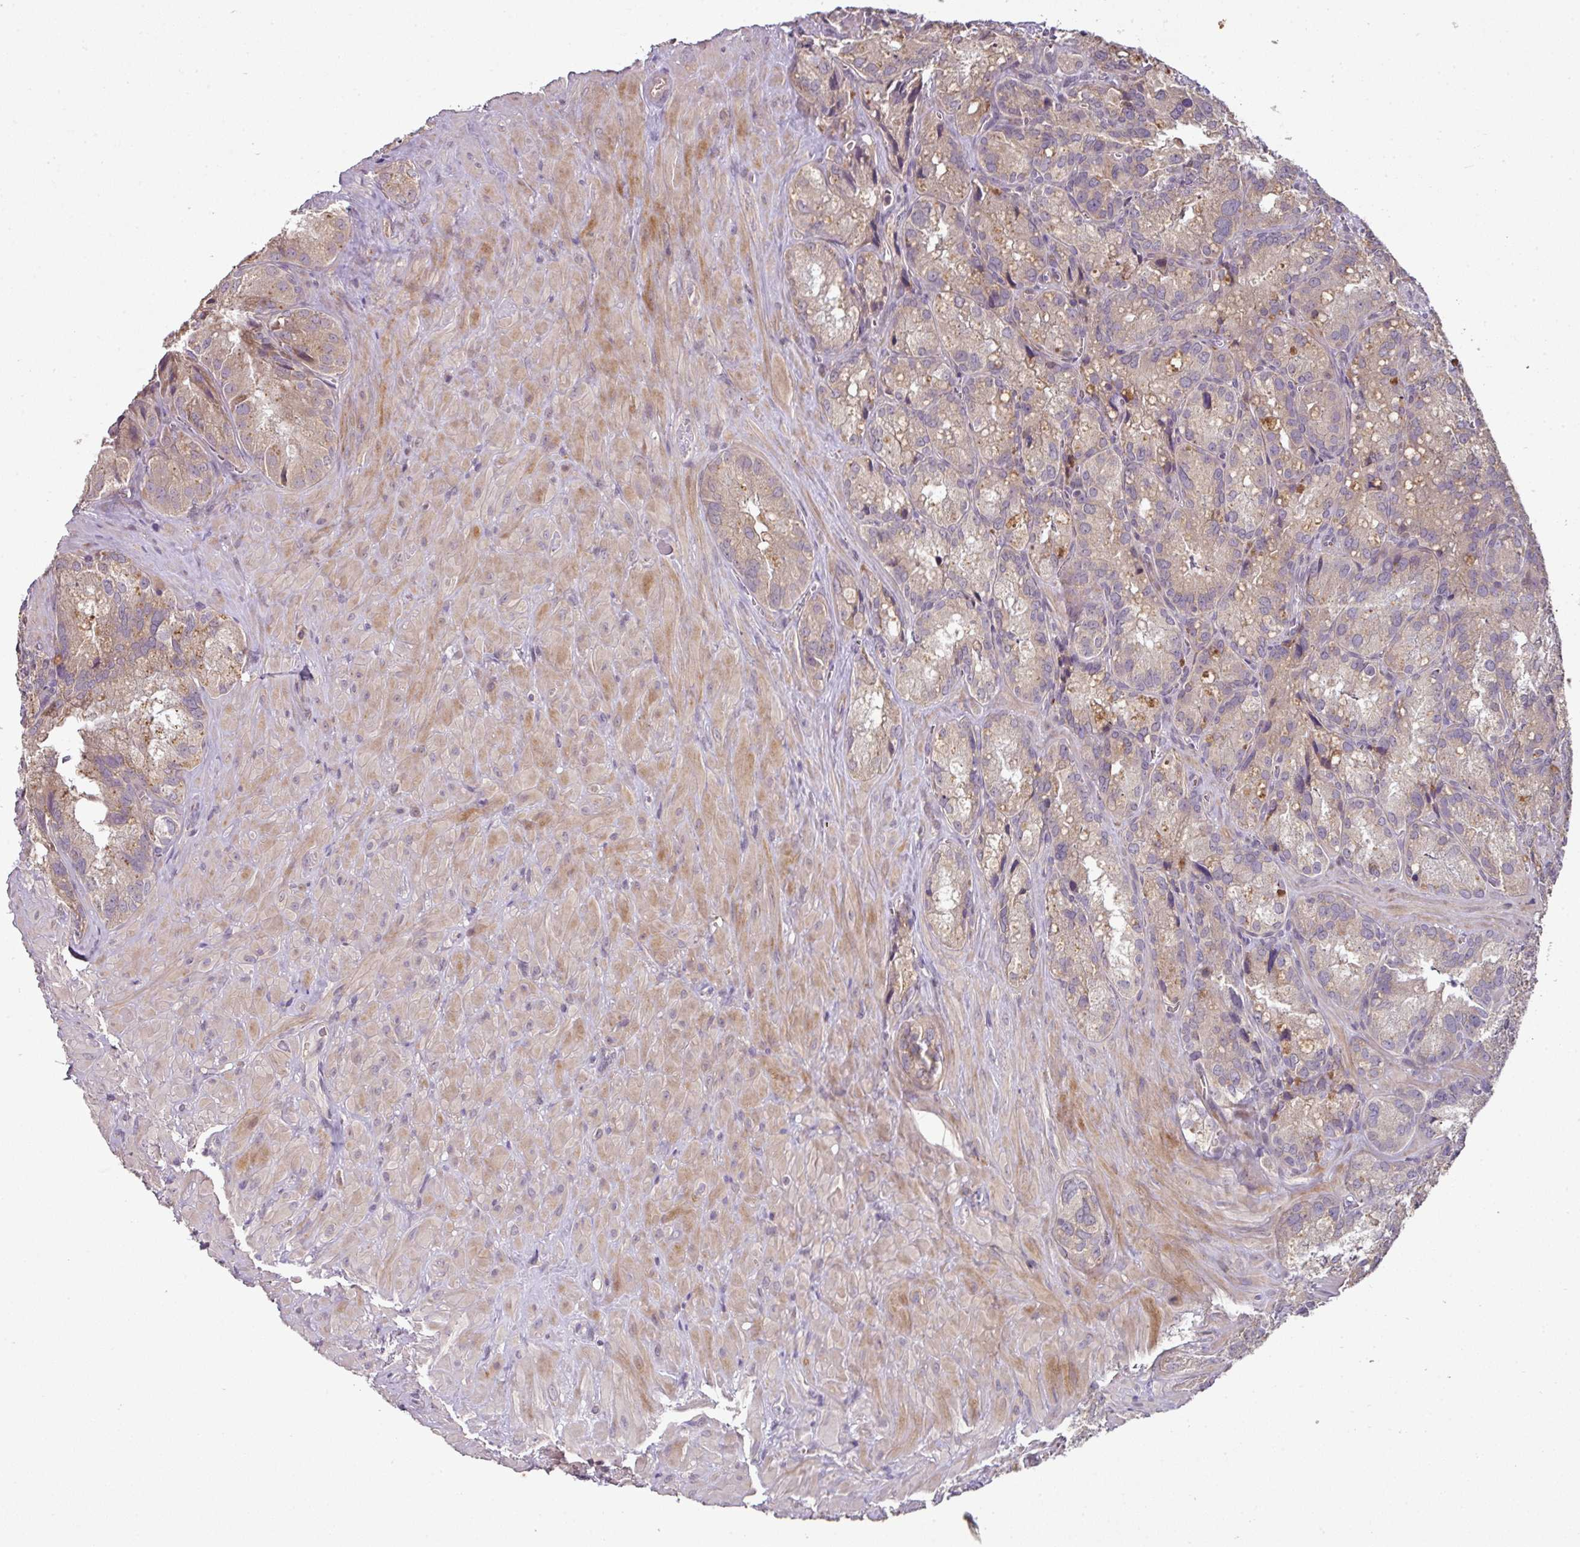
{"staining": {"intensity": "moderate", "quantity": "<25%", "location": "cytoplasmic/membranous"}, "tissue": "seminal vesicle", "cell_type": "Glandular cells", "image_type": "normal", "snomed": [{"axis": "morphology", "description": "Normal tissue, NOS"}, {"axis": "topography", "description": "Seminal veicle"}], "caption": "Moderate cytoplasmic/membranous staining is seen in approximately <25% of glandular cells in normal seminal vesicle. (DAB IHC with brightfield microscopy, high magnification).", "gene": "SPCS3", "patient": {"sex": "male", "age": 62}}